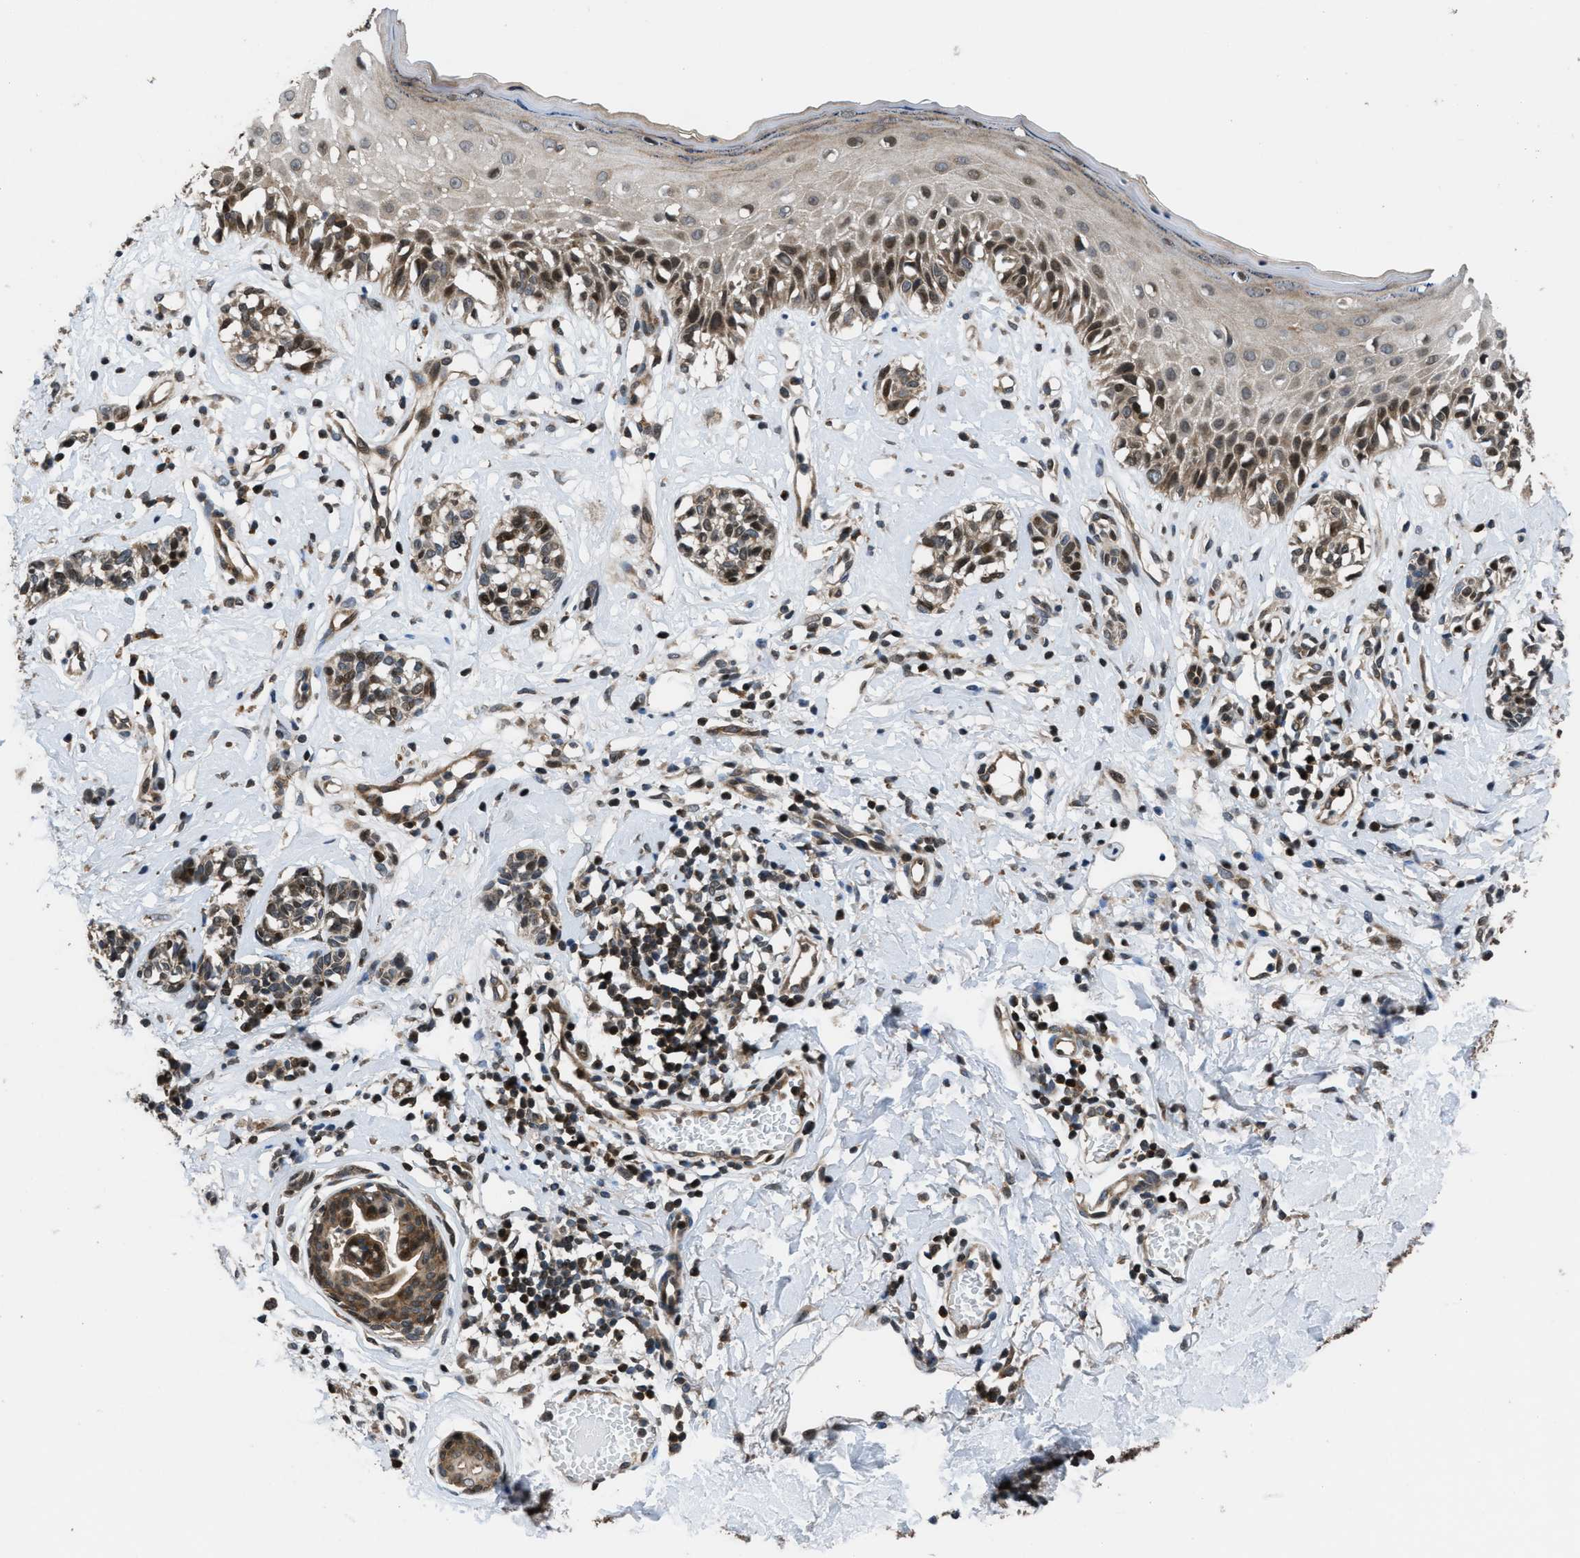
{"staining": {"intensity": "weak", "quantity": "25%-75%", "location": "cytoplasmic/membranous,nuclear"}, "tissue": "melanoma", "cell_type": "Tumor cells", "image_type": "cancer", "snomed": [{"axis": "morphology", "description": "Malignant melanoma, NOS"}, {"axis": "topography", "description": "Skin"}], "caption": "Immunohistochemical staining of human malignant melanoma reveals weak cytoplasmic/membranous and nuclear protein positivity in approximately 25%-75% of tumor cells.", "gene": "CTBS", "patient": {"sex": "male", "age": 64}}